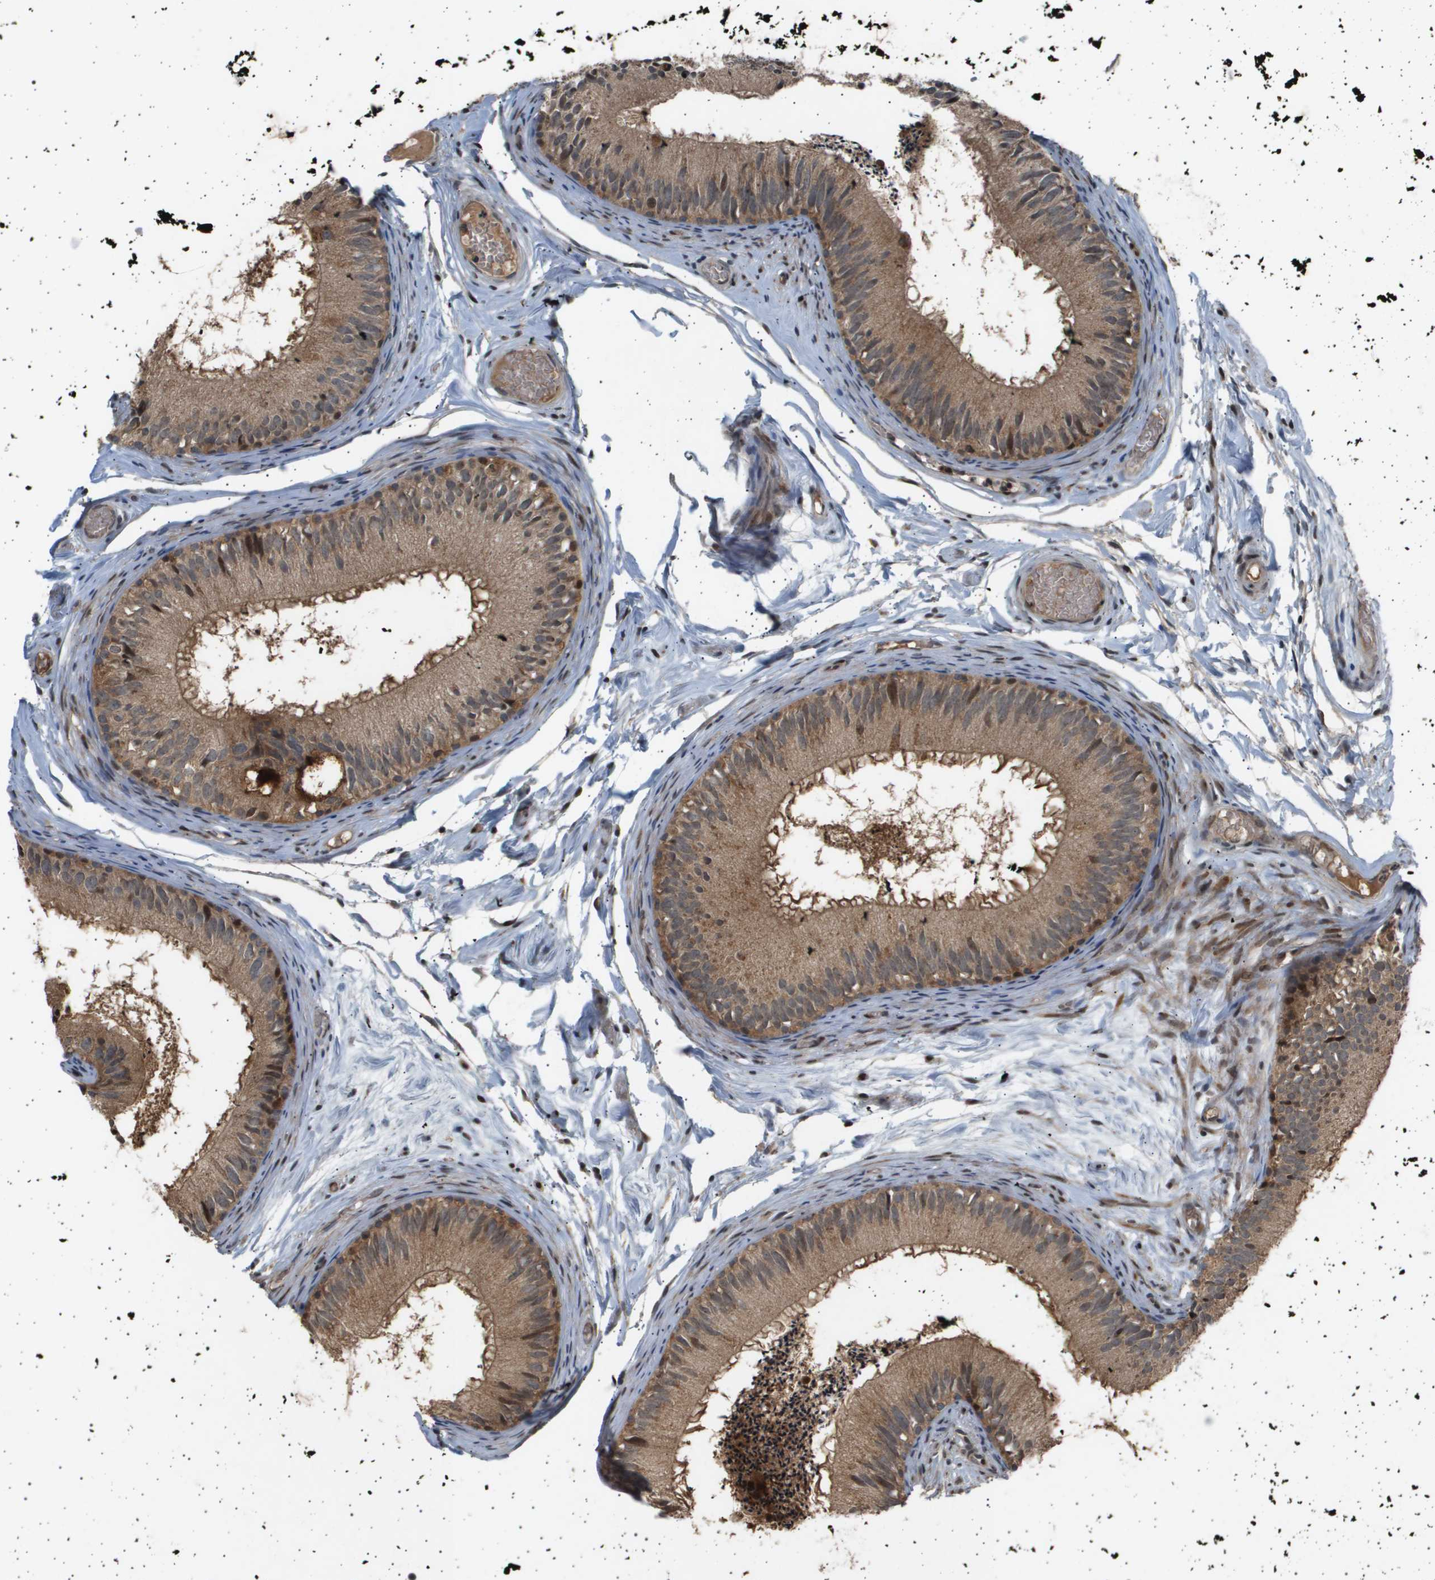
{"staining": {"intensity": "moderate", "quantity": ">75%", "location": "cytoplasmic/membranous"}, "tissue": "epididymis", "cell_type": "Glandular cells", "image_type": "normal", "snomed": [{"axis": "morphology", "description": "Normal tissue, NOS"}, {"axis": "topography", "description": "Epididymis"}], "caption": "Immunohistochemistry (IHC) staining of unremarkable epididymis, which reveals medium levels of moderate cytoplasmic/membranous positivity in about >75% of glandular cells indicating moderate cytoplasmic/membranous protein expression. The staining was performed using DAB (brown) for protein detection and nuclei were counterstained in hematoxylin (blue).", "gene": "TNRC6A", "patient": {"sex": "male", "age": 46}}